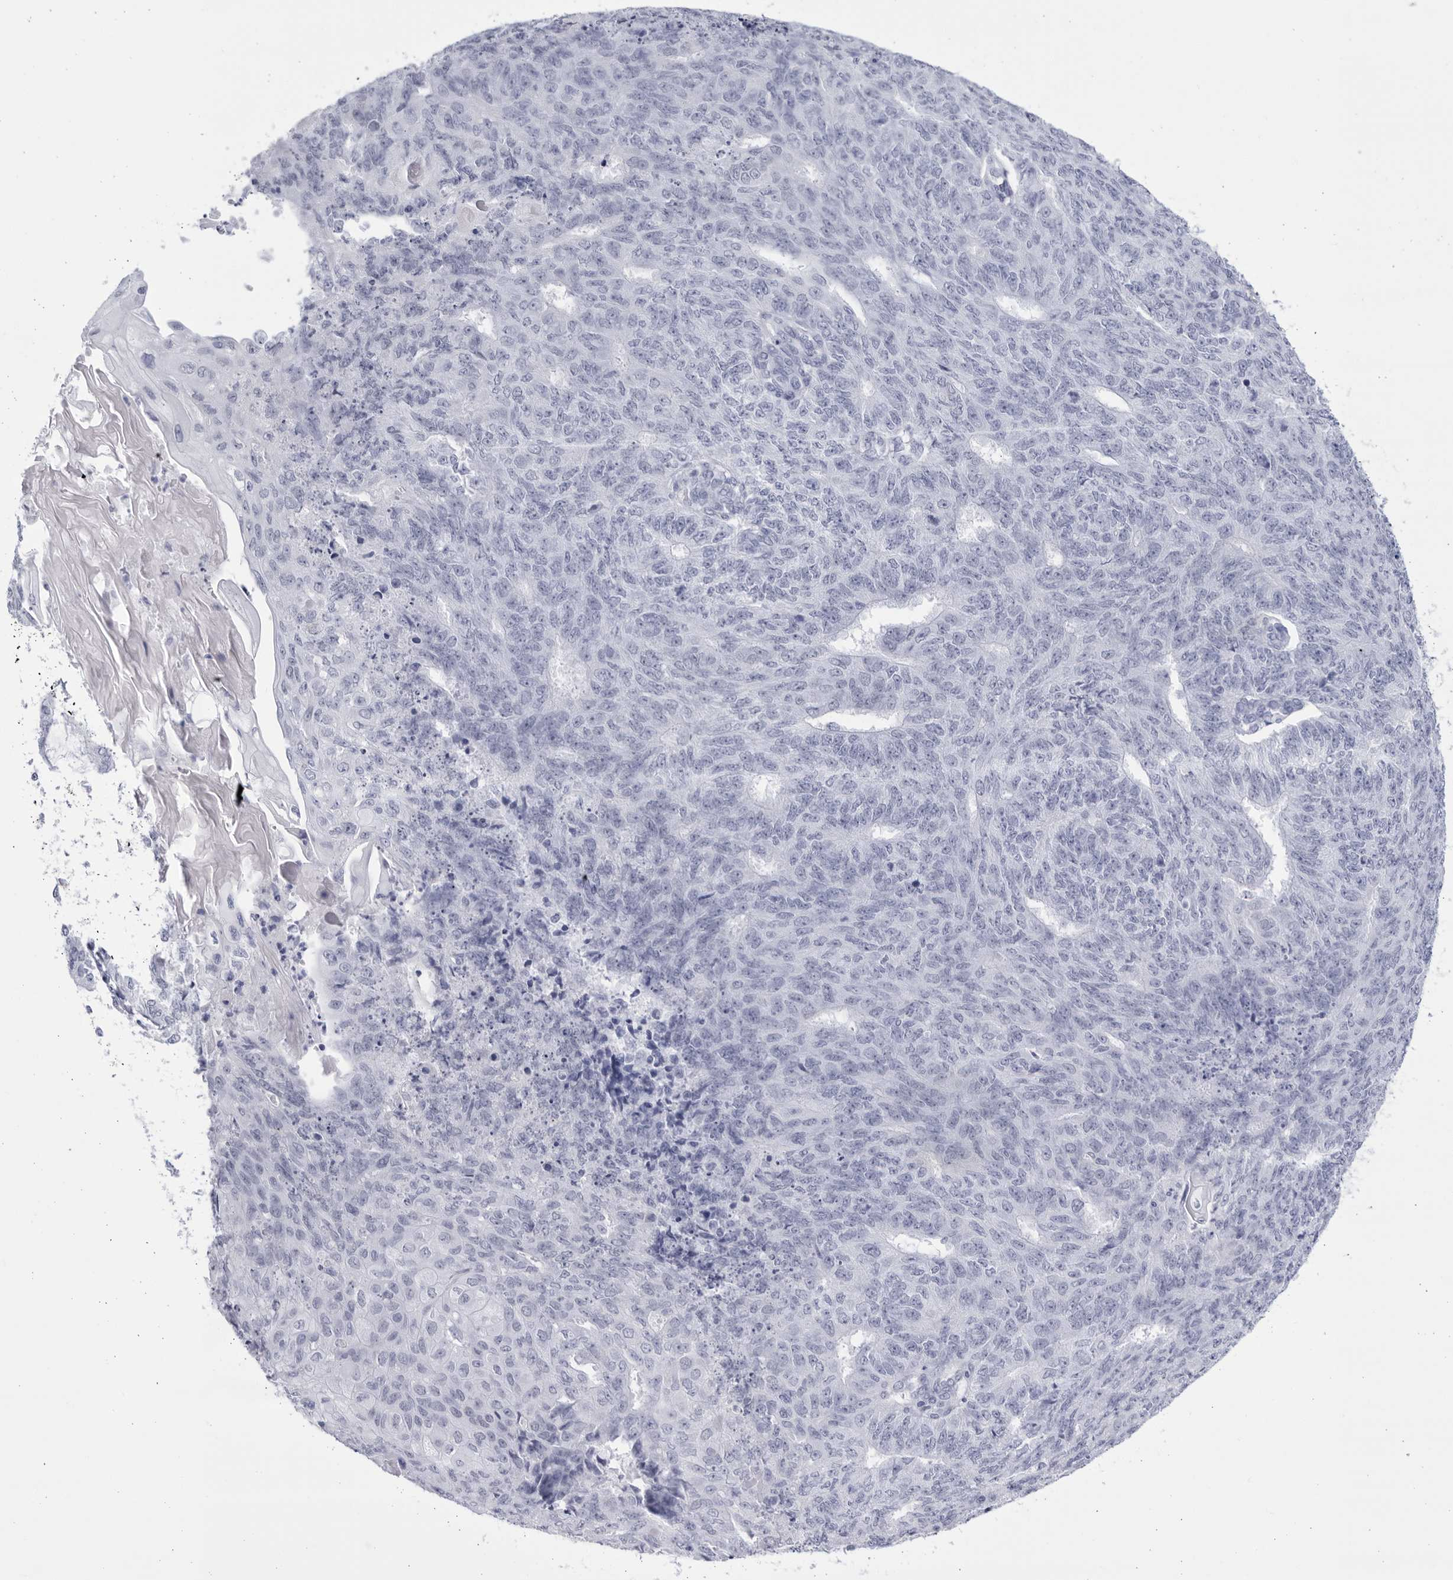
{"staining": {"intensity": "negative", "quantity": "none", "location": "none"}, "tissue": "endometrial cancer", "cell_type": "Tumor cells", "image_type": "cancer", "snomed": [{"axis": "morphology", "description": "Adenocarcinoma, NOS"}, {"axis": "topography", "description": "Endometrium"}], "caption": "Immunohistochemistry micrograph of human endometrial adenocarcinoma stained for a protein (brown), which displays no positivity in tumor cells.", "gene": "CCDC181", "patient": {"sex": "female", "age": 32}}